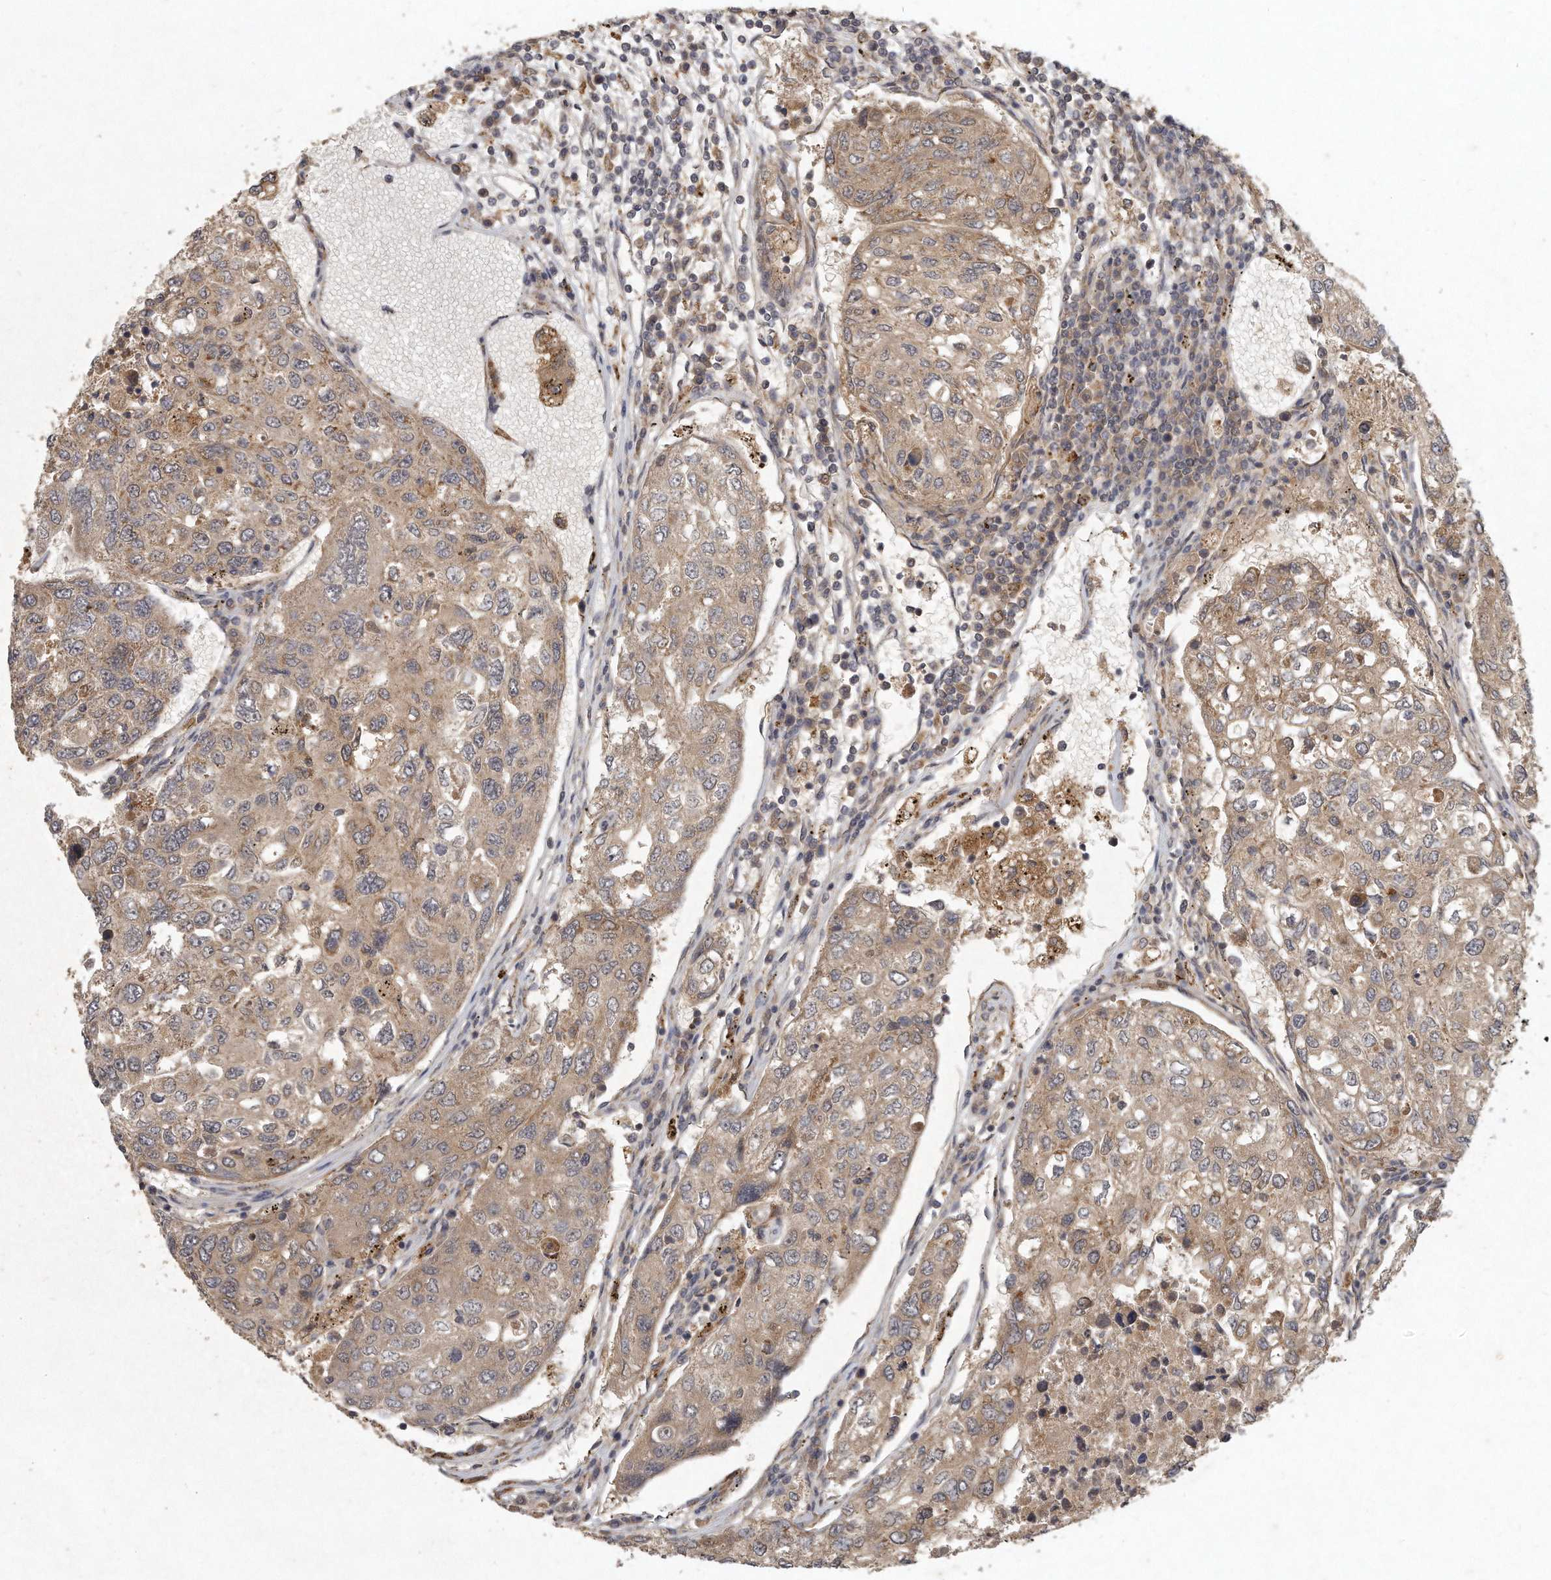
{"staining": {"intensity": "moderate", "quantity": ">75%", "location": "cytoplasmic/membranous"}, "tissue": "urothelial cancer", "cell_type": "Tumor cells", "image_type": "cancer", "snomed": [{"axis": "morphology", "description": "Urothelial carcinoma, High grade"}, {"axis": "topography", "description": "Lymph node"}, {"axis": "topography", "description": "Urinary bladder"}], "caption": "An image of urothelial cancer stained for a protein exhibits moderate cytoplasmic/membranous brown staining in tumor cells. (DAB = brown stain, brightfield microscopy at high magnification).", "gene": "LGALS8", "patient": {"sex": "male", "age": 51}}